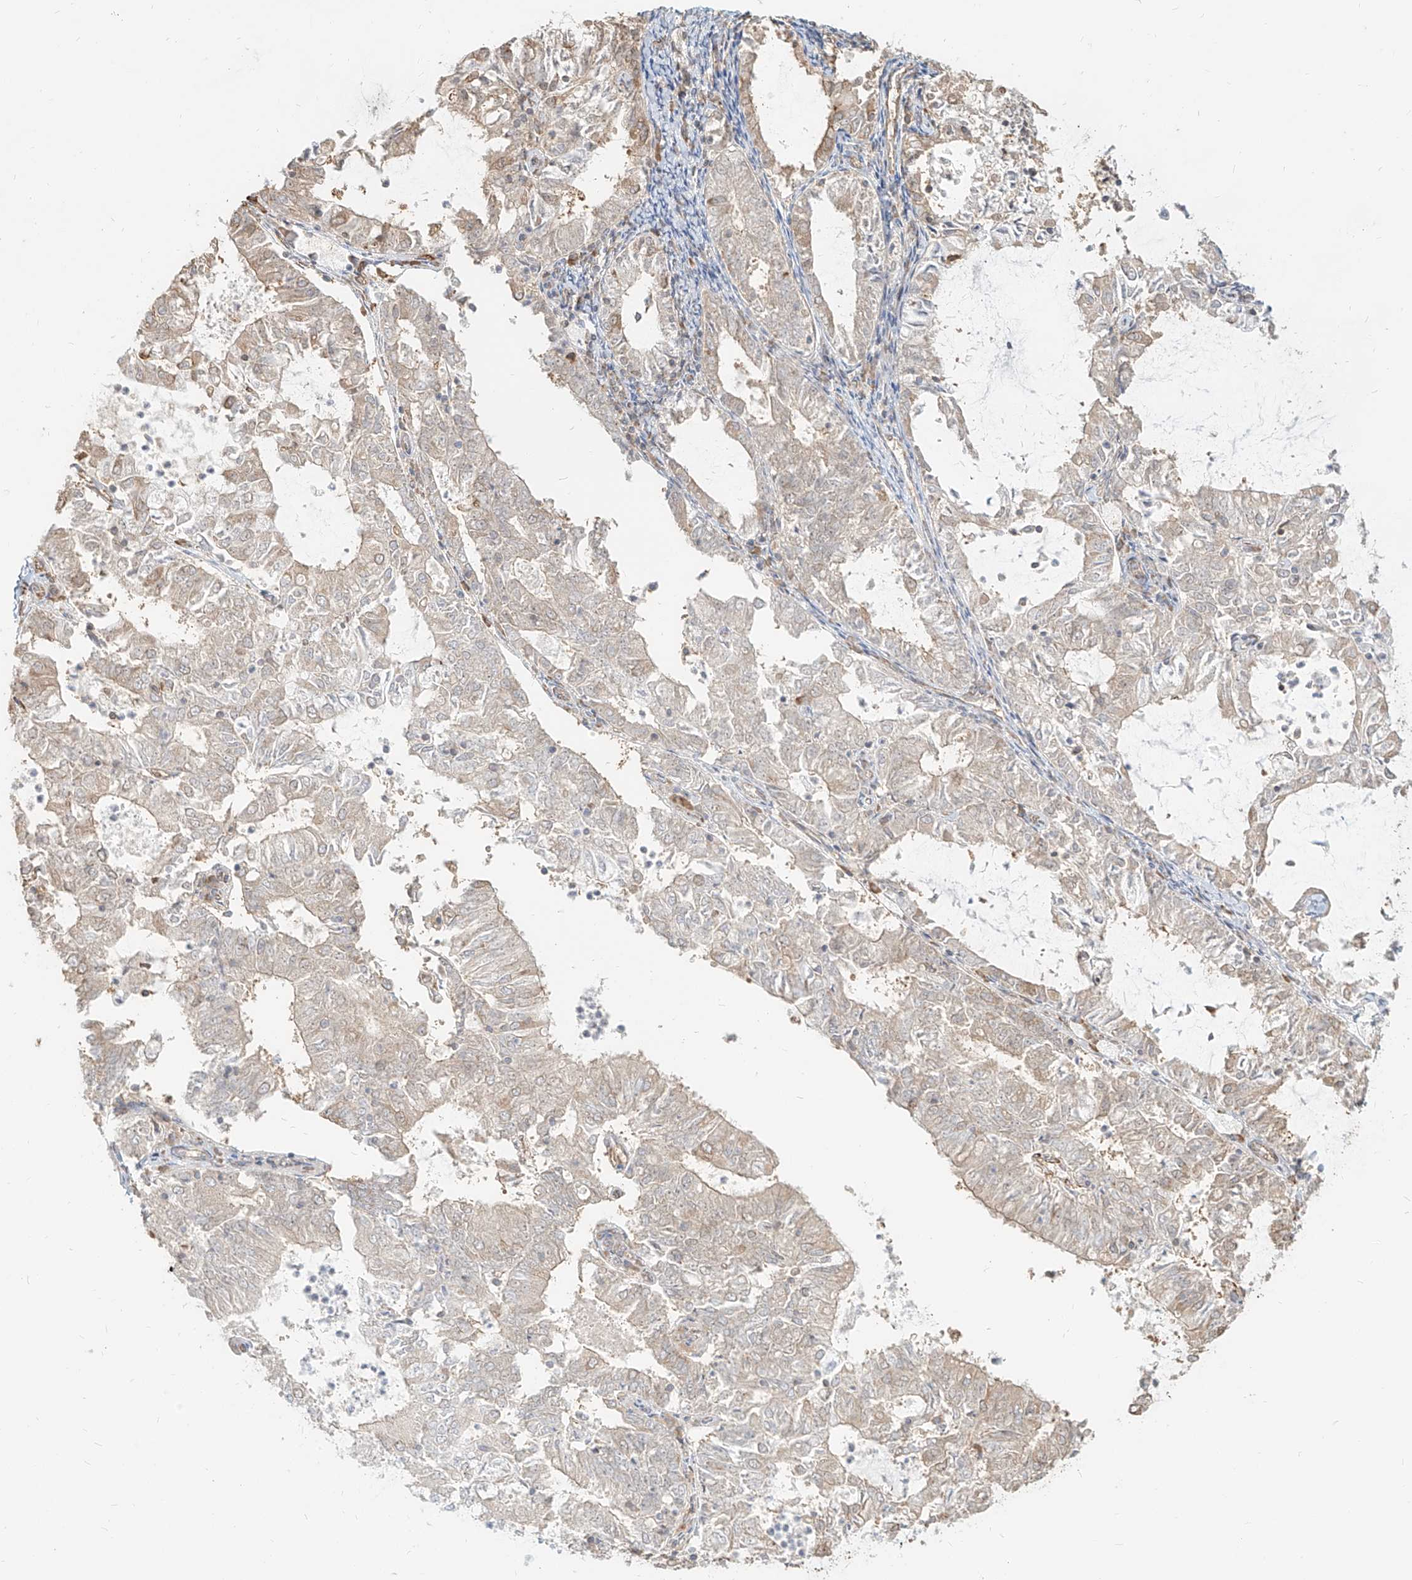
{"staining": {"intensity": "moderate", "quantity": "<25%", "location": "cytoplasmic/membranous"}, "tissue": "endometrial cancer", "cell_type": "Tumor cells", "image_type": "cancer", "snomed": [{"axis": "morphology", "description": "Adenocarcinoma, NOS"}, {"axis": "topography", "description": "Endometrium"}], "caption": "Endometrial cancer (adenocarcinoma) stained with a brown dye exhibits moderate cytoplasmic/membranous positive expression in about <25% of tumor cells.", "gene": "UBE2K", "patient": {"sex": "female", "age": 57}}